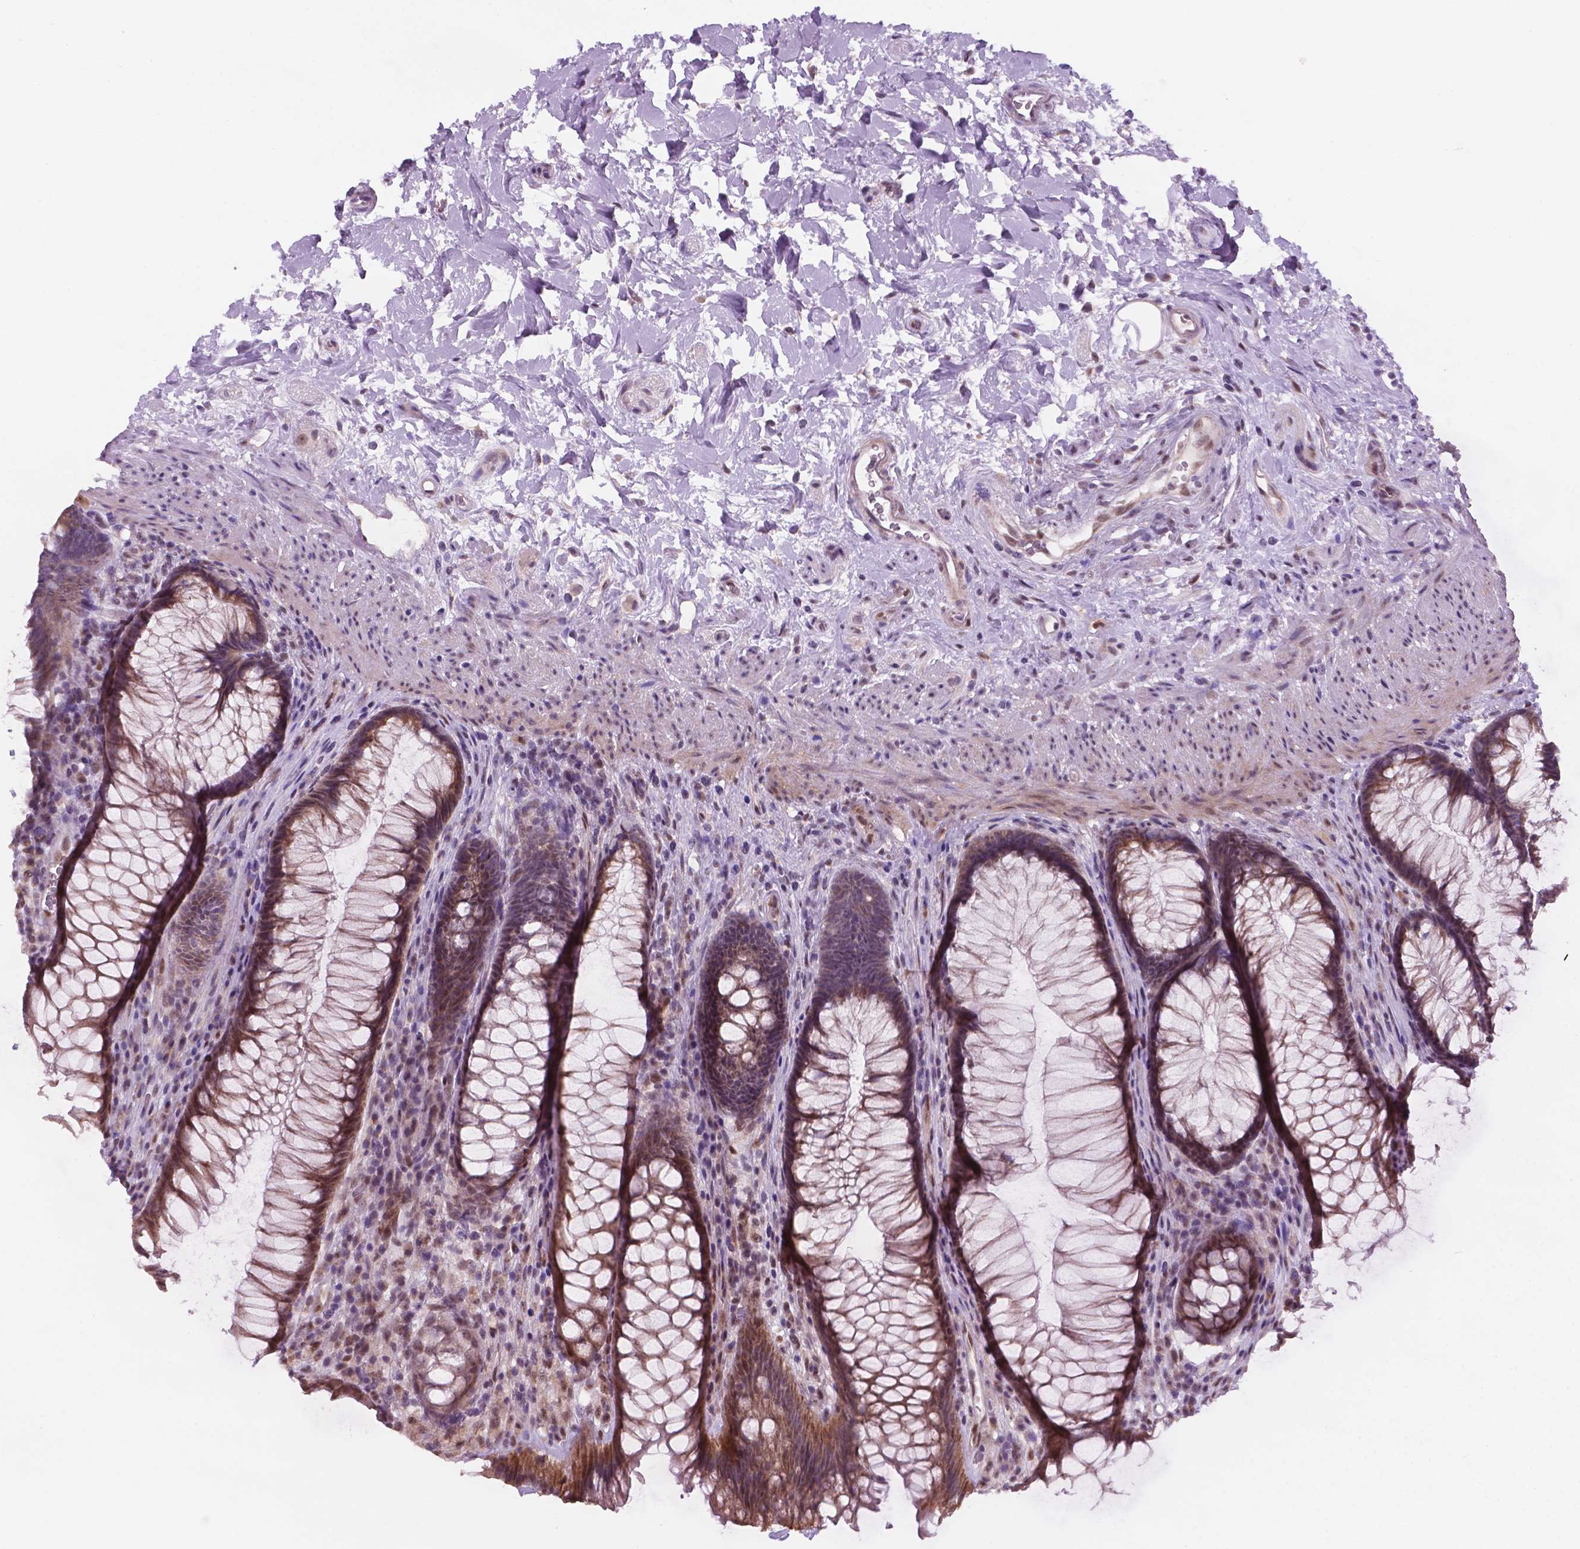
{"staining": {"intensity": "moderate", "quantity": ">75%", "location": "cytoplasmic/membranous,nuclear"}, "tissue": "rectum", "cell_type": "Glandular cells", "image_type": "normal", "snomed": [{"axis": "morphology", "description": "Normal tissue, NOS"}, {"axis": "topography", "description": "Smooth muscle"}, {"axis": "topography", "description": "Rectum"}], "caption": "An image showing moderate cytoplasmic/membranous,nuclear positivity in about >75% of glandular cells in unremarkable rectum, as visualized by brown immunohistochemical staining.", "gene": "C18orf21", "patient": {"sex": "male", "age": 53}}